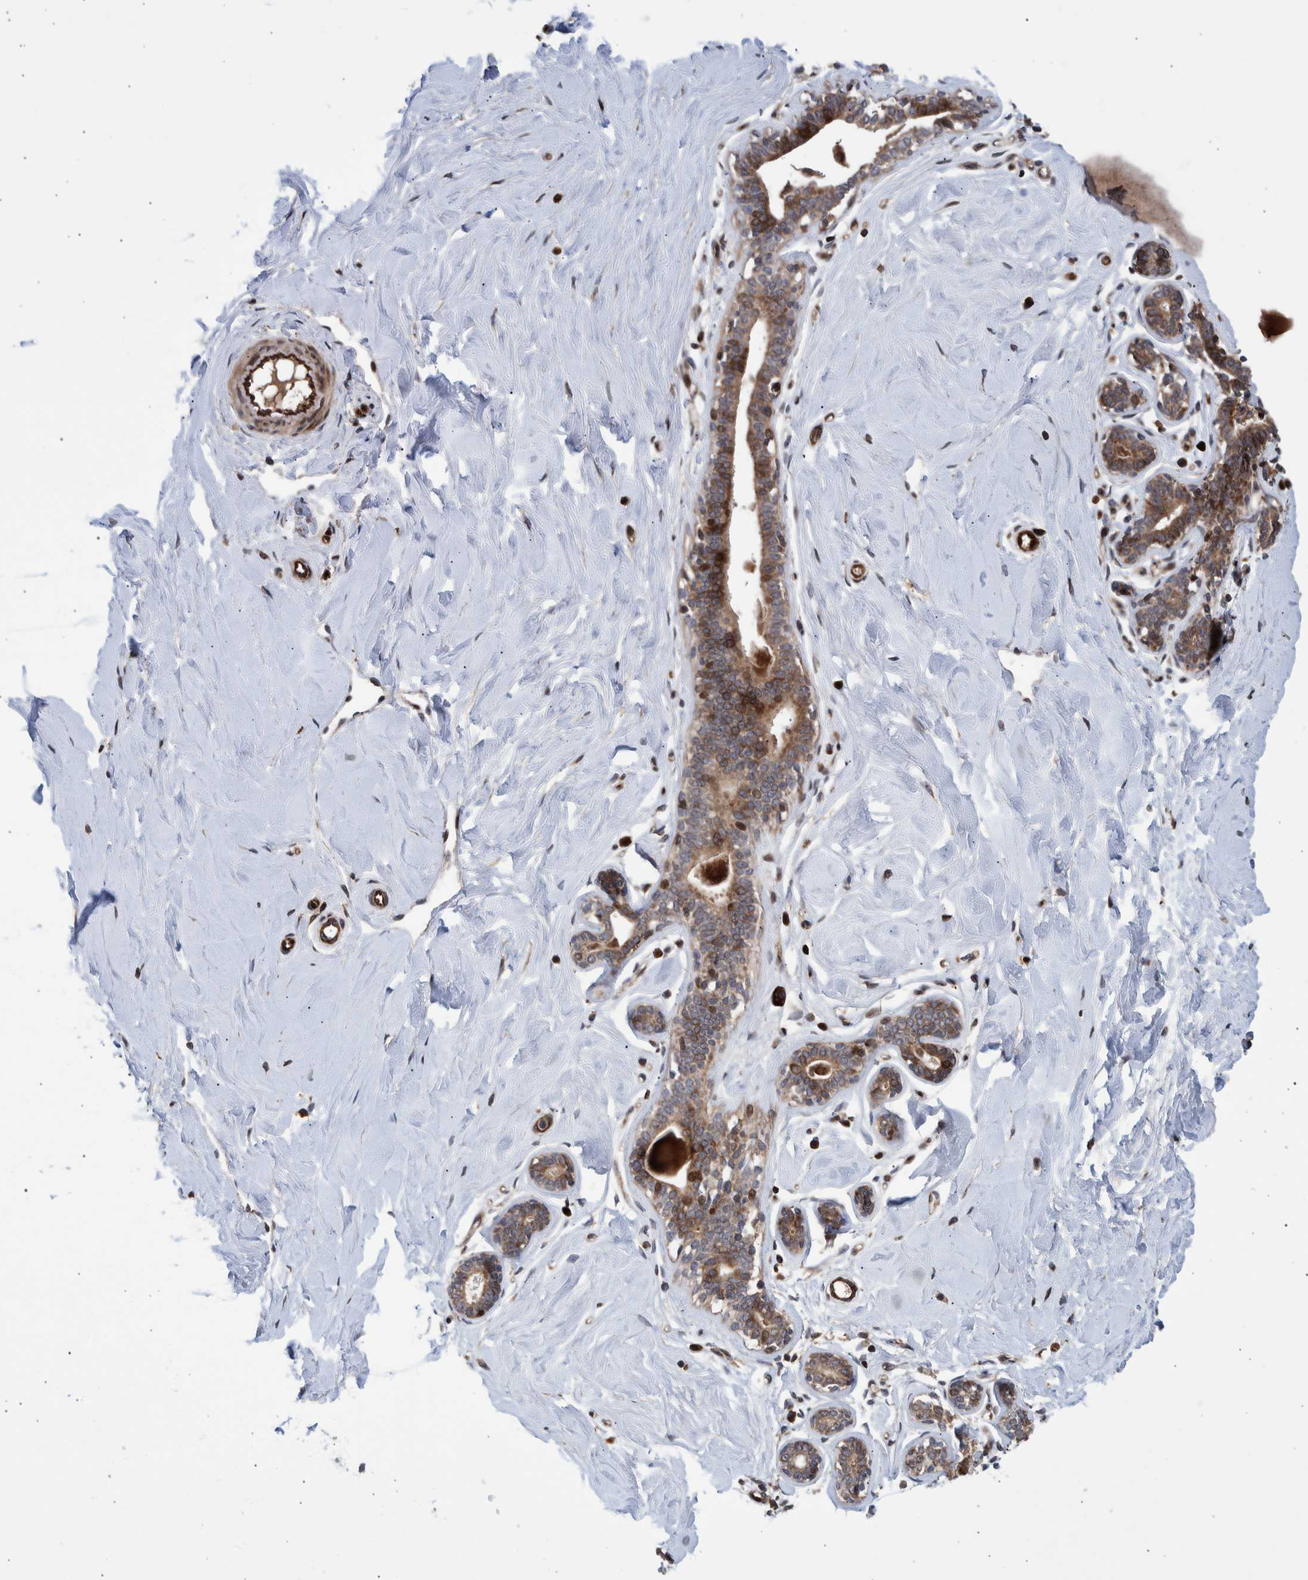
{"staining": {"intensity": "moderate", "quantity": ">75%", "location": "nuclear"}, "tissue": "breast", "cell_type": "Adipocytes", "image_type": "normal", "snomed": [{"axis": "morphology", "description": "Normal tissue, NOS"}, {"axis": "topography", "description": "Breast"}], "caption": "Immunohistochemistry (IHC) (DAB) staining of benign breast displays moderate nuclear protein expression in approximately >75% of adipocytes.", "gene": "SHISA6", "patient": {"sex": "female", "age": 23}}